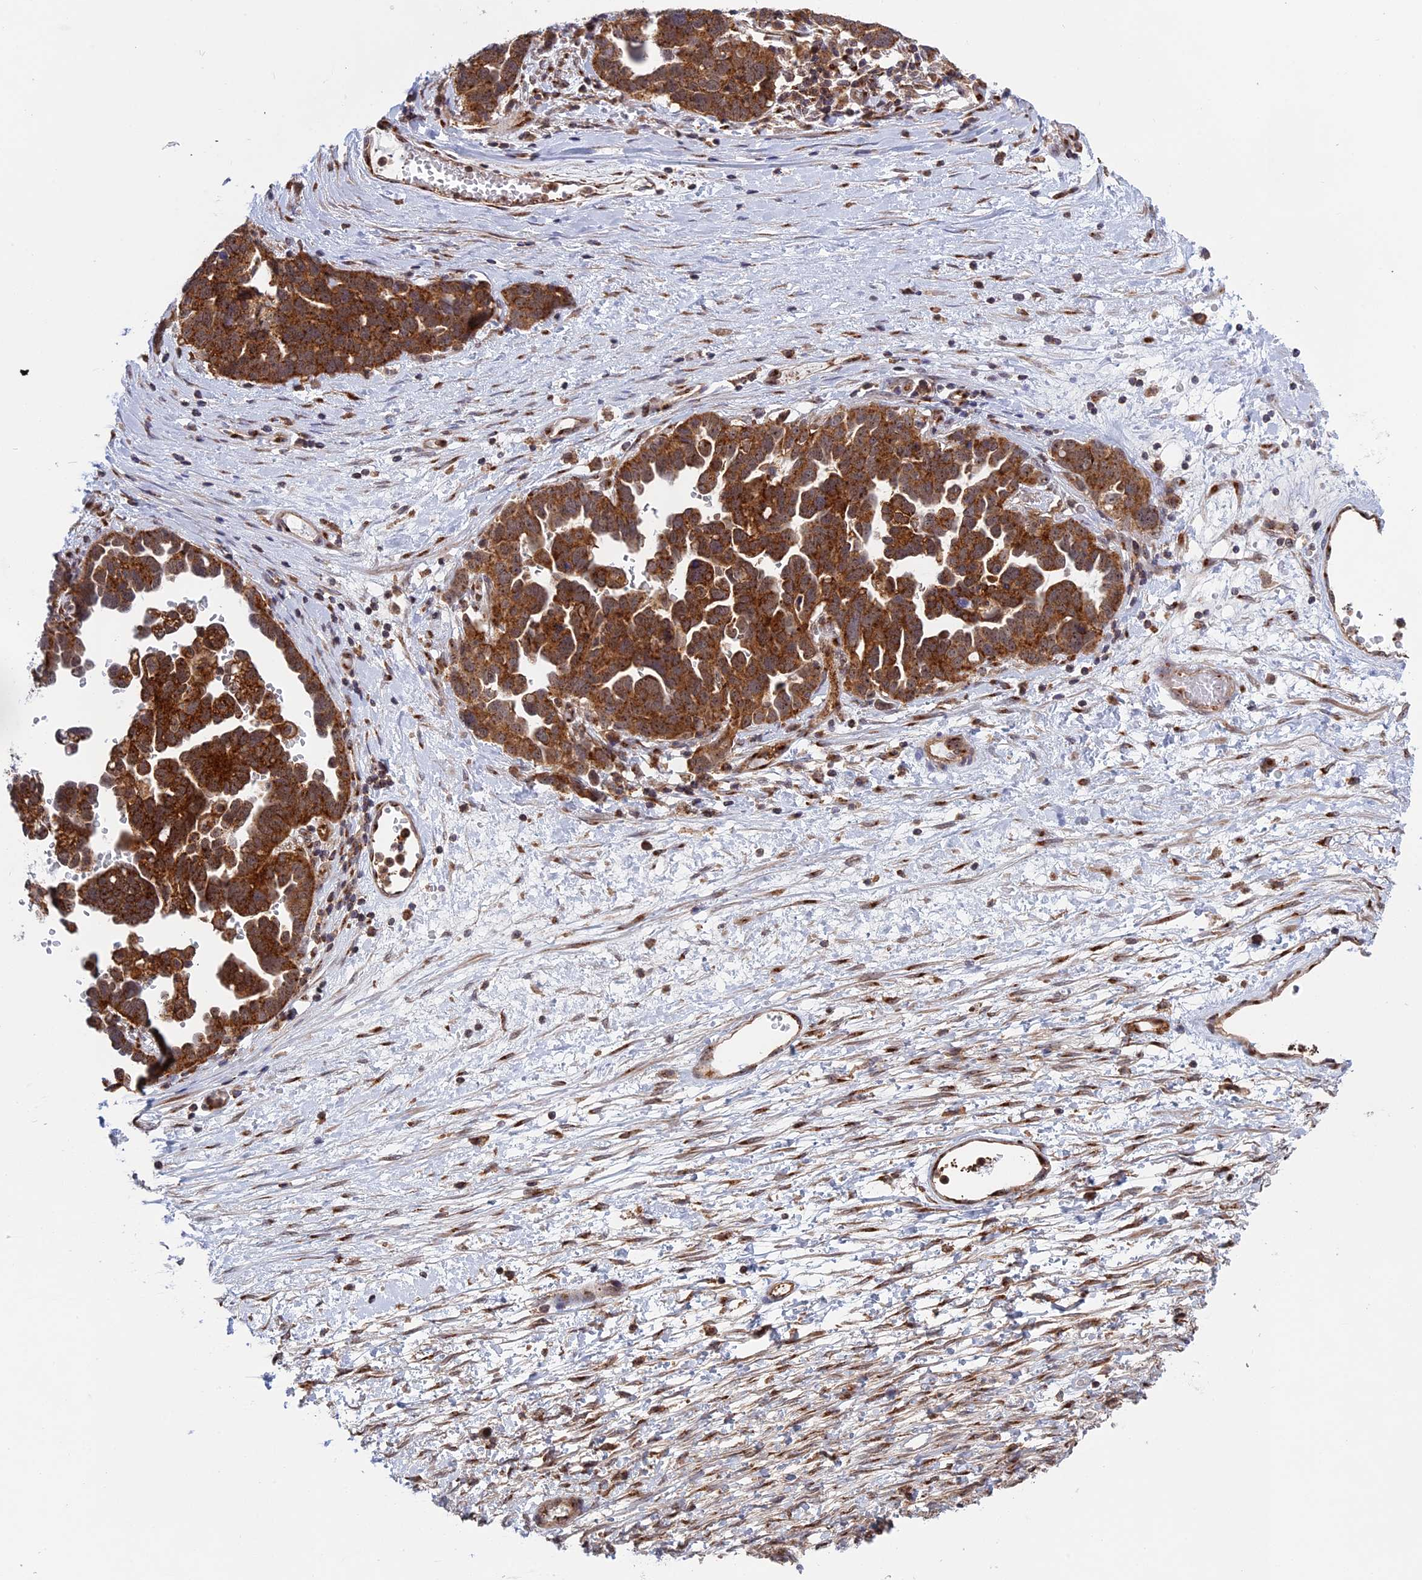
{"staining": {"intensity": "strong", "quantity": ">75%", "location": "cytoplasmic/membranous"}, "tissue": "ovarian cancer", "cell_type": "Tumor cells", "image_type": "cancer", "snomed": [{"axis": "morphology", "description": "Cystadenocarcinoma, serous, NOS"}, {"axis": "topography", "description": "Ovary"}], "caption": "This is an image of IHC staining of serous cystadenocarcinoma (ovarian), which shows strong expression in the cytoplasmic/membranous of tumor cells.", "gene": "CLINT1", "patient": {"sex": "female", "age": 54}}